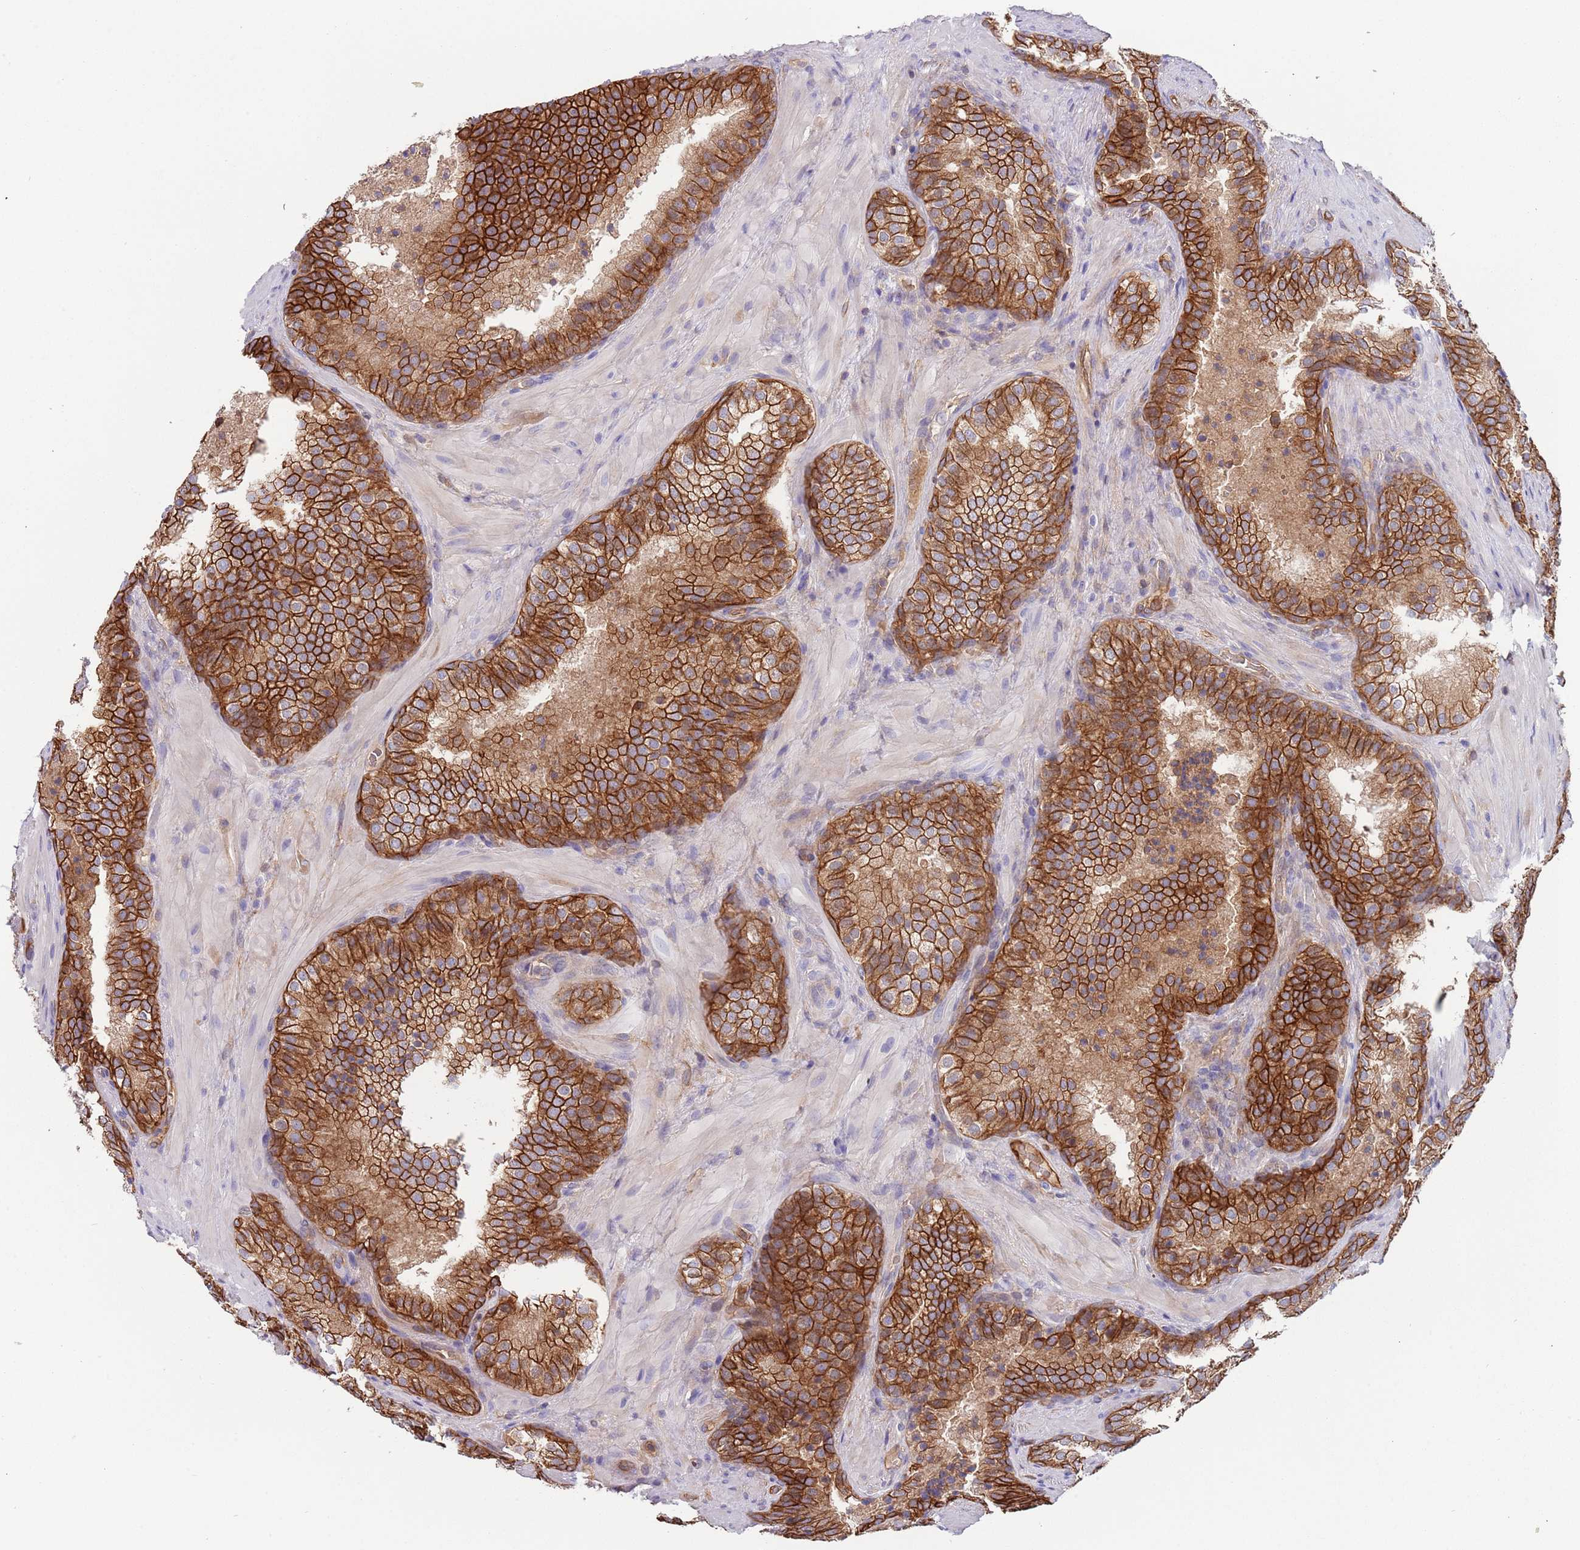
{"staining": {"intensity": "strong", "quantity": ">75%", "location": "cytoplasmic/membranous"}, "tissue": "prostate cancer", "cell_type": "Tumor cells", "image_type": "cancer", "snomed": [{"axis": "morphology", "description": "Adenocarcinoma, High grade"}, {"axis": "topography", "description": "Prostate"}], "caption": "Immunohistochemical staining of prostate adenocarcinoma (high-grade) shows high levels of strong cytoplasmic/membranous protein expression in about >75% of tumor cells.", "gene": "GSDMD", "patient": {"sex": "male", "age": 56}}